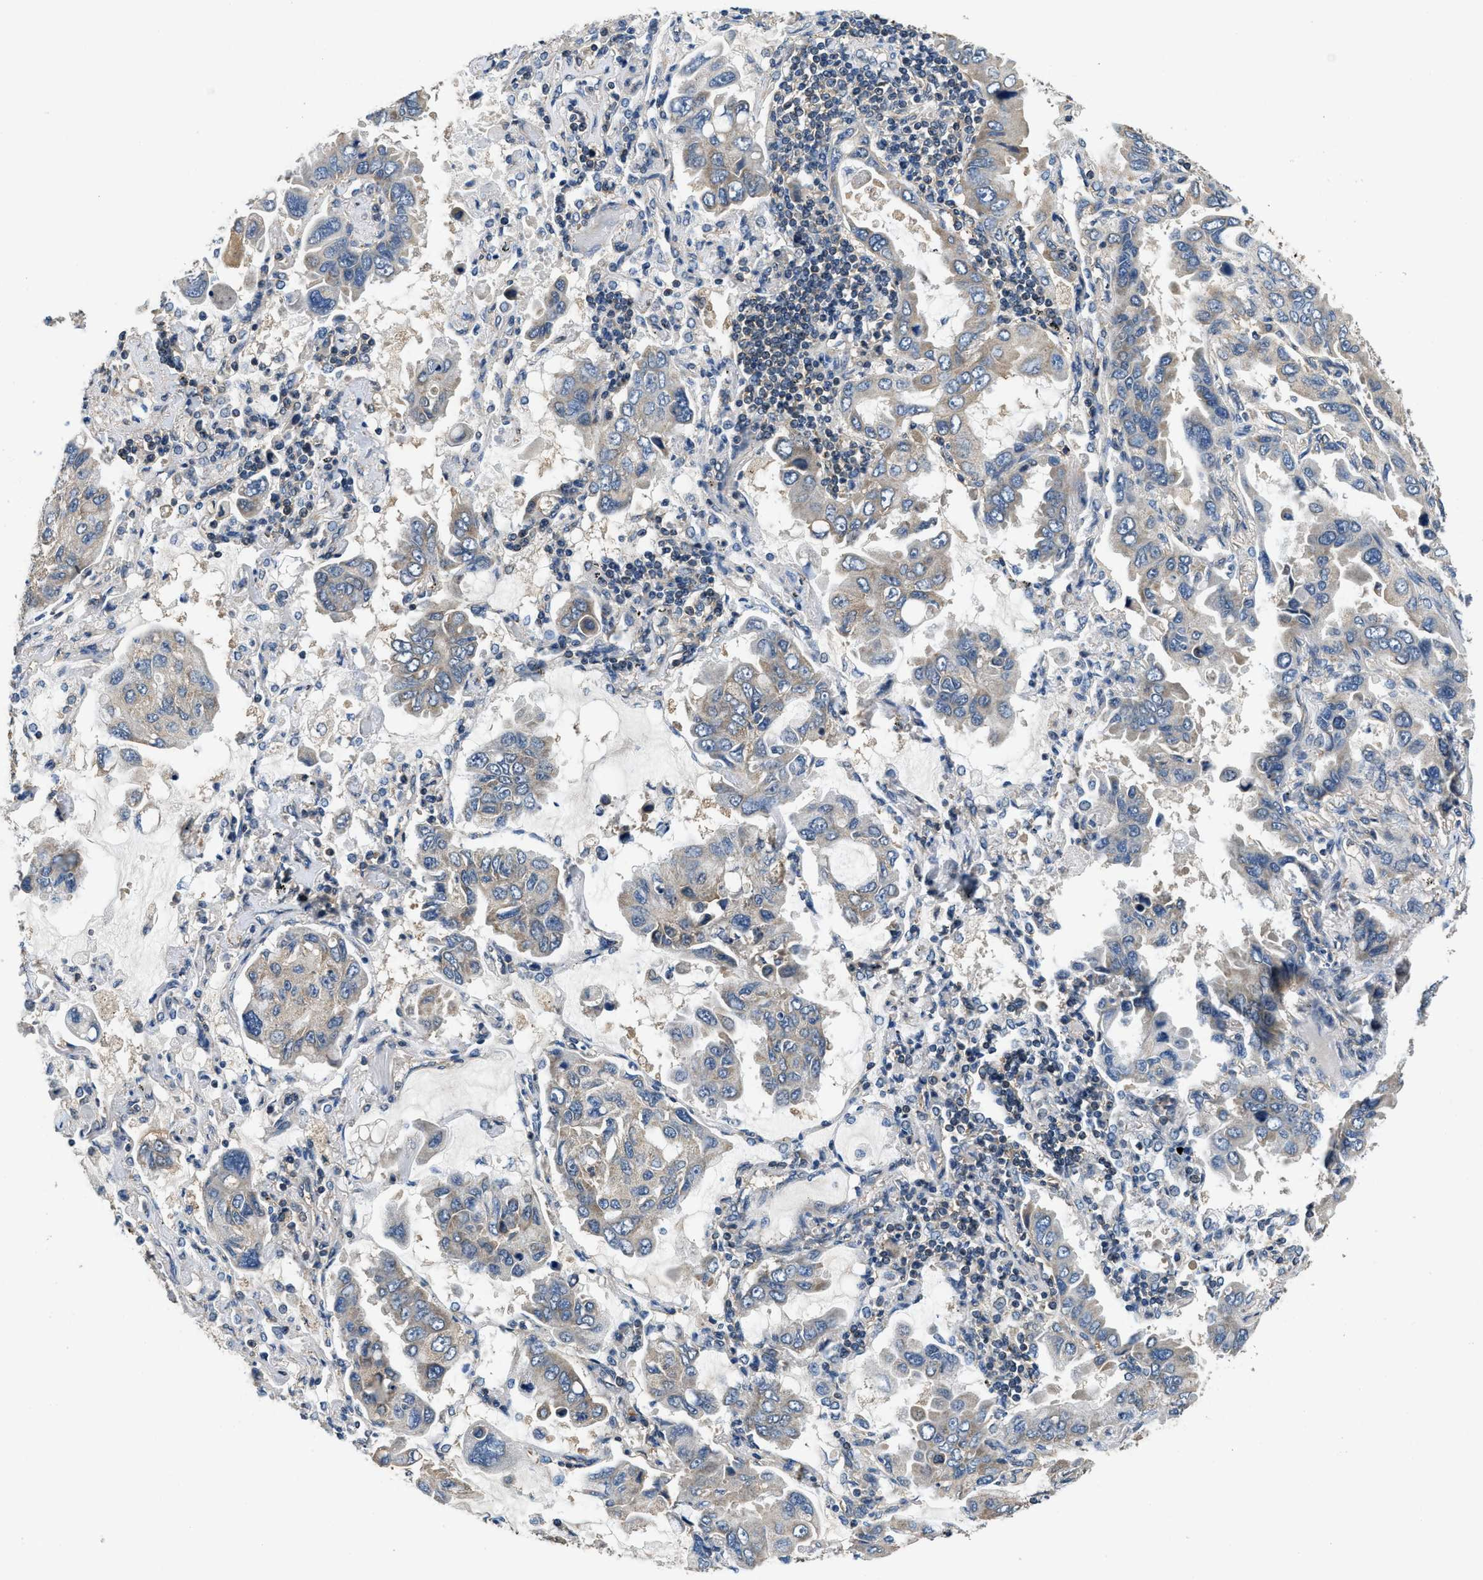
{"staining": {"intensity": "weak", "quantity": "25%-75%", "location": "cytoplasmic/membranous"}, "tissue": "lung cancer", "cell_type": "Tumor cells", "image_type": "cancer", "snomed": [{"axis": "morphology", "description": "Adenocarcinoma, NOS"}, {"axis": "topography", "description": "Lung"}], "caption": "About 25%-75% of tumor cells in lung cancer (adenocarcinoma) display weak cytoplasmic/membranous protein staining as visualized by brown immunohistochemical staining.", "gene": "SSH2", "patient": {"sex": "male", "age": 64}}